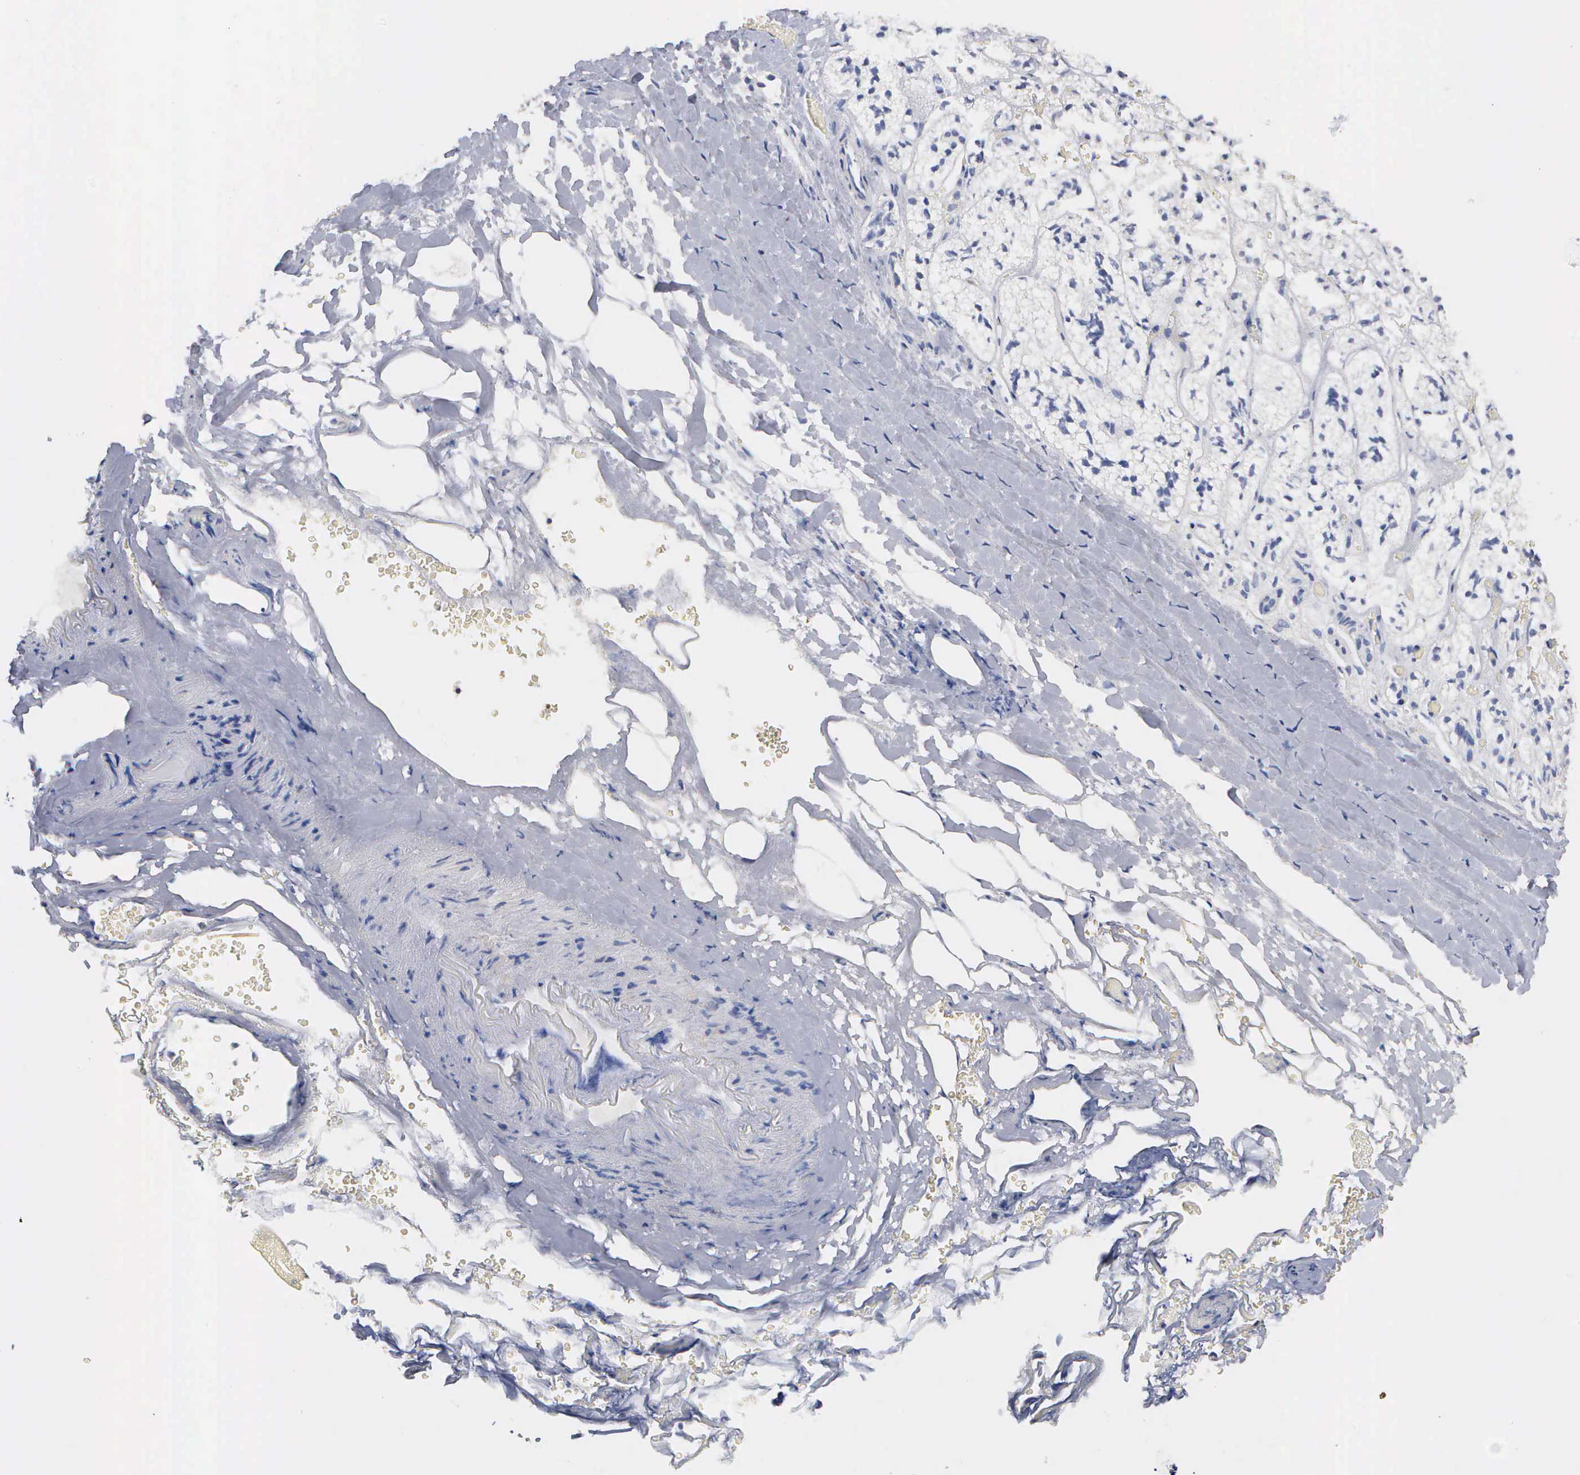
{"staining": {"intensity": "negative", "quantity": "none", "location": "none"}, "tissue": "adrenal gland", "cell_type": "Glandular cells", "image_type": "normal", "snomed": [{"axis": "morphology", "description": "Normal tissue, NOS"}, {"axis": "topography", "description": "Adrenal gland"}], "caption": "Immunohistochemistry (IHC) histopathology image of normal human adrenal gland stained for a protein (brown), which exhibits no staining in glandular cells. (DAB (3,3'-diaminobenzidine) immunohistochemistry (IHC) visualized using brightfield microscopy, high magnification).", "gene": "ASPHD2", "patient": {"sex": "male", "age": 53}}